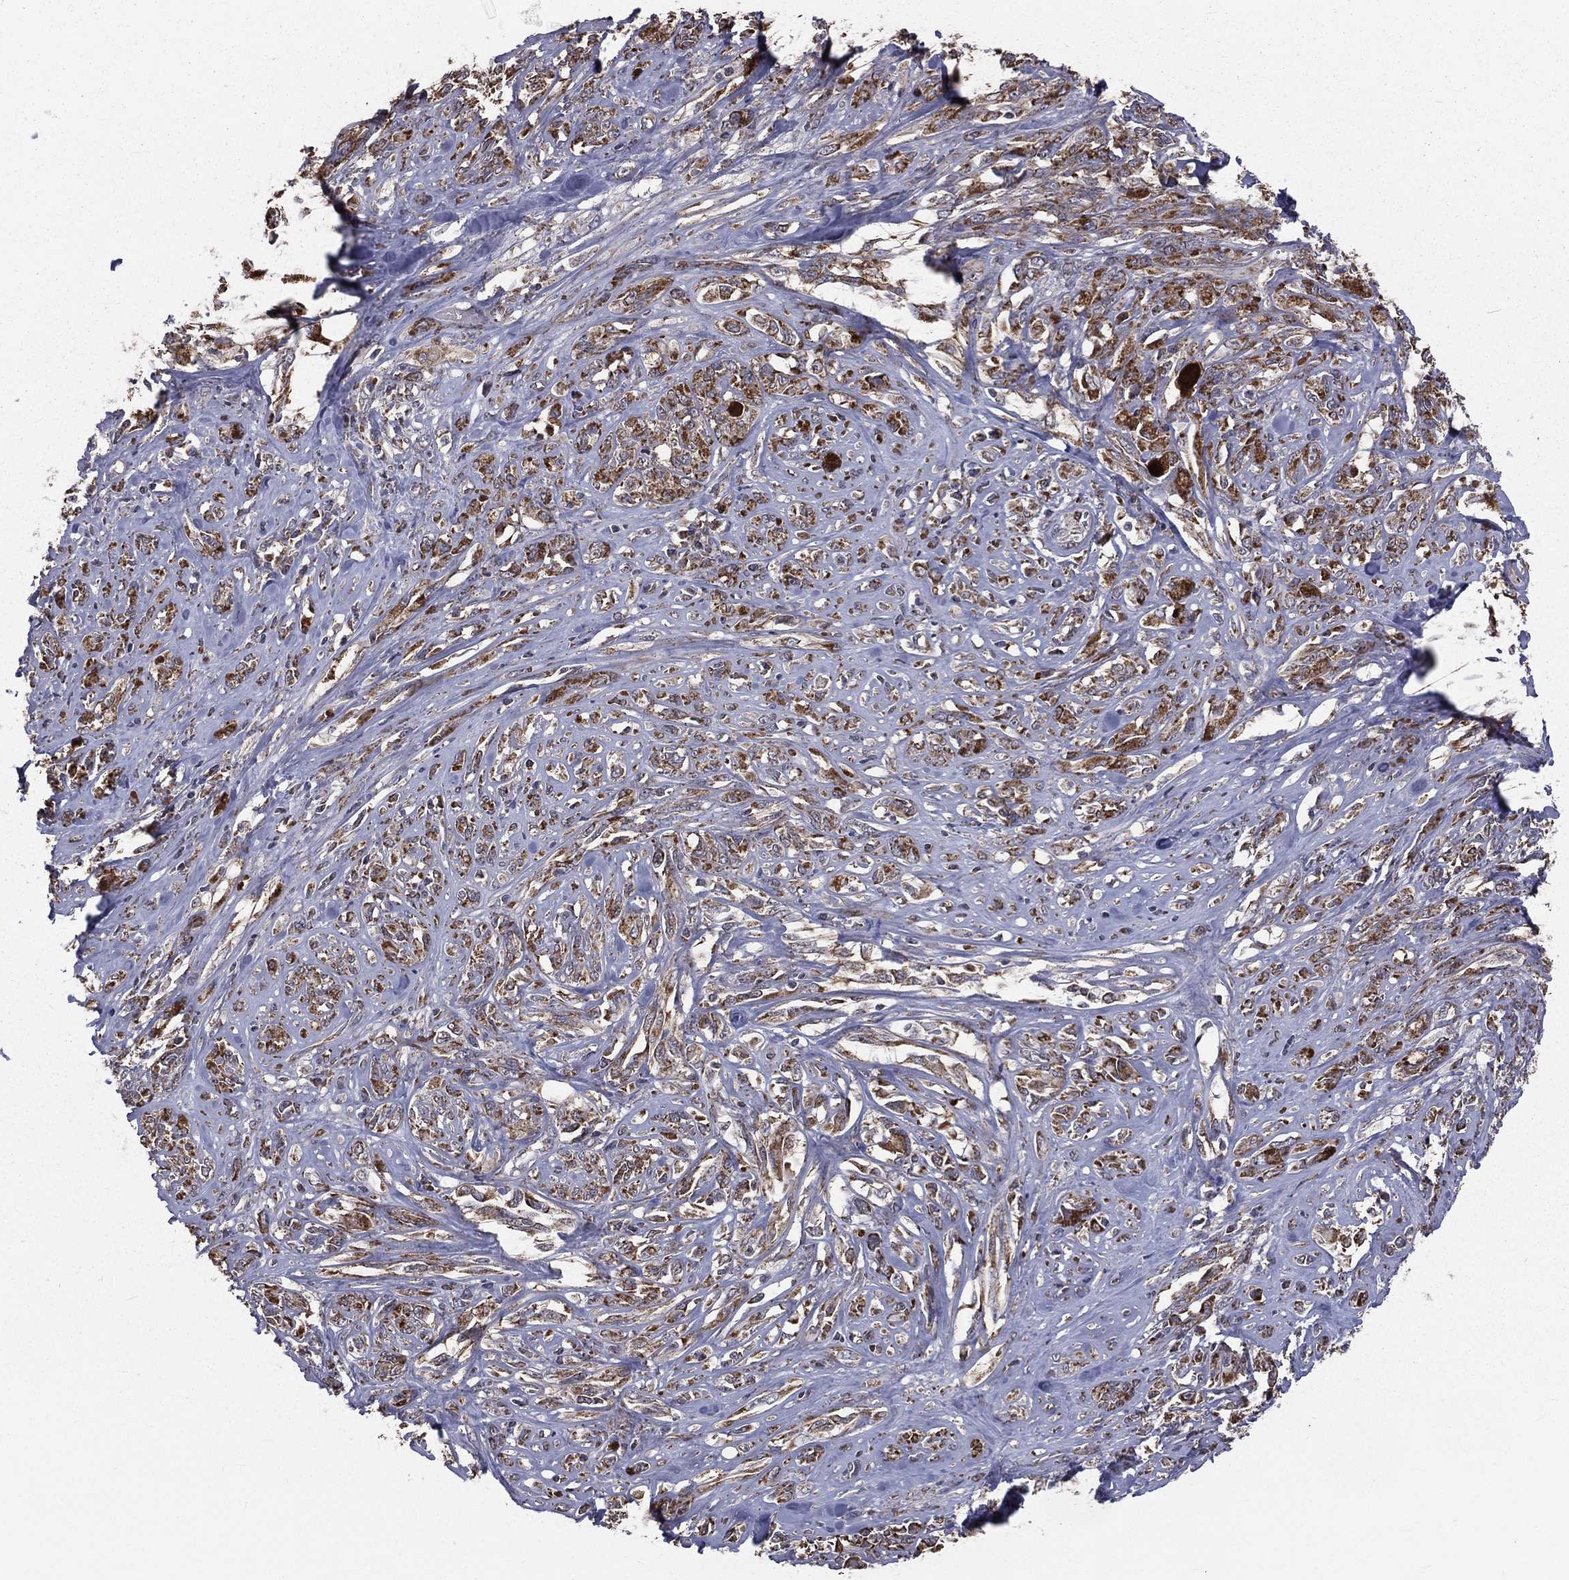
{"staining": {"intensity": "moderate", "quantity": ">75%", "location": "cytoplasmic/membranous"}, "tissue": "melanoma", "cell_type": "Tumor cells", "image_type": "cancer", "snomed": [{"axis": "morphology", "description": "Malignant melanoma, NOS"}, {"axis": "topography", "description": "Skin"}], "caption": "The image demonstrates a brown stain indicating the presence of a protein in the cytoplasmic/membranous of tumor cells in melanoma. Using DAB (brown) and hematoxylin (blue) stains, captured at high magnification using brightfield microscopy.", "gene": "MRPL46", "patient": {"sex": "female", "age": 91}}